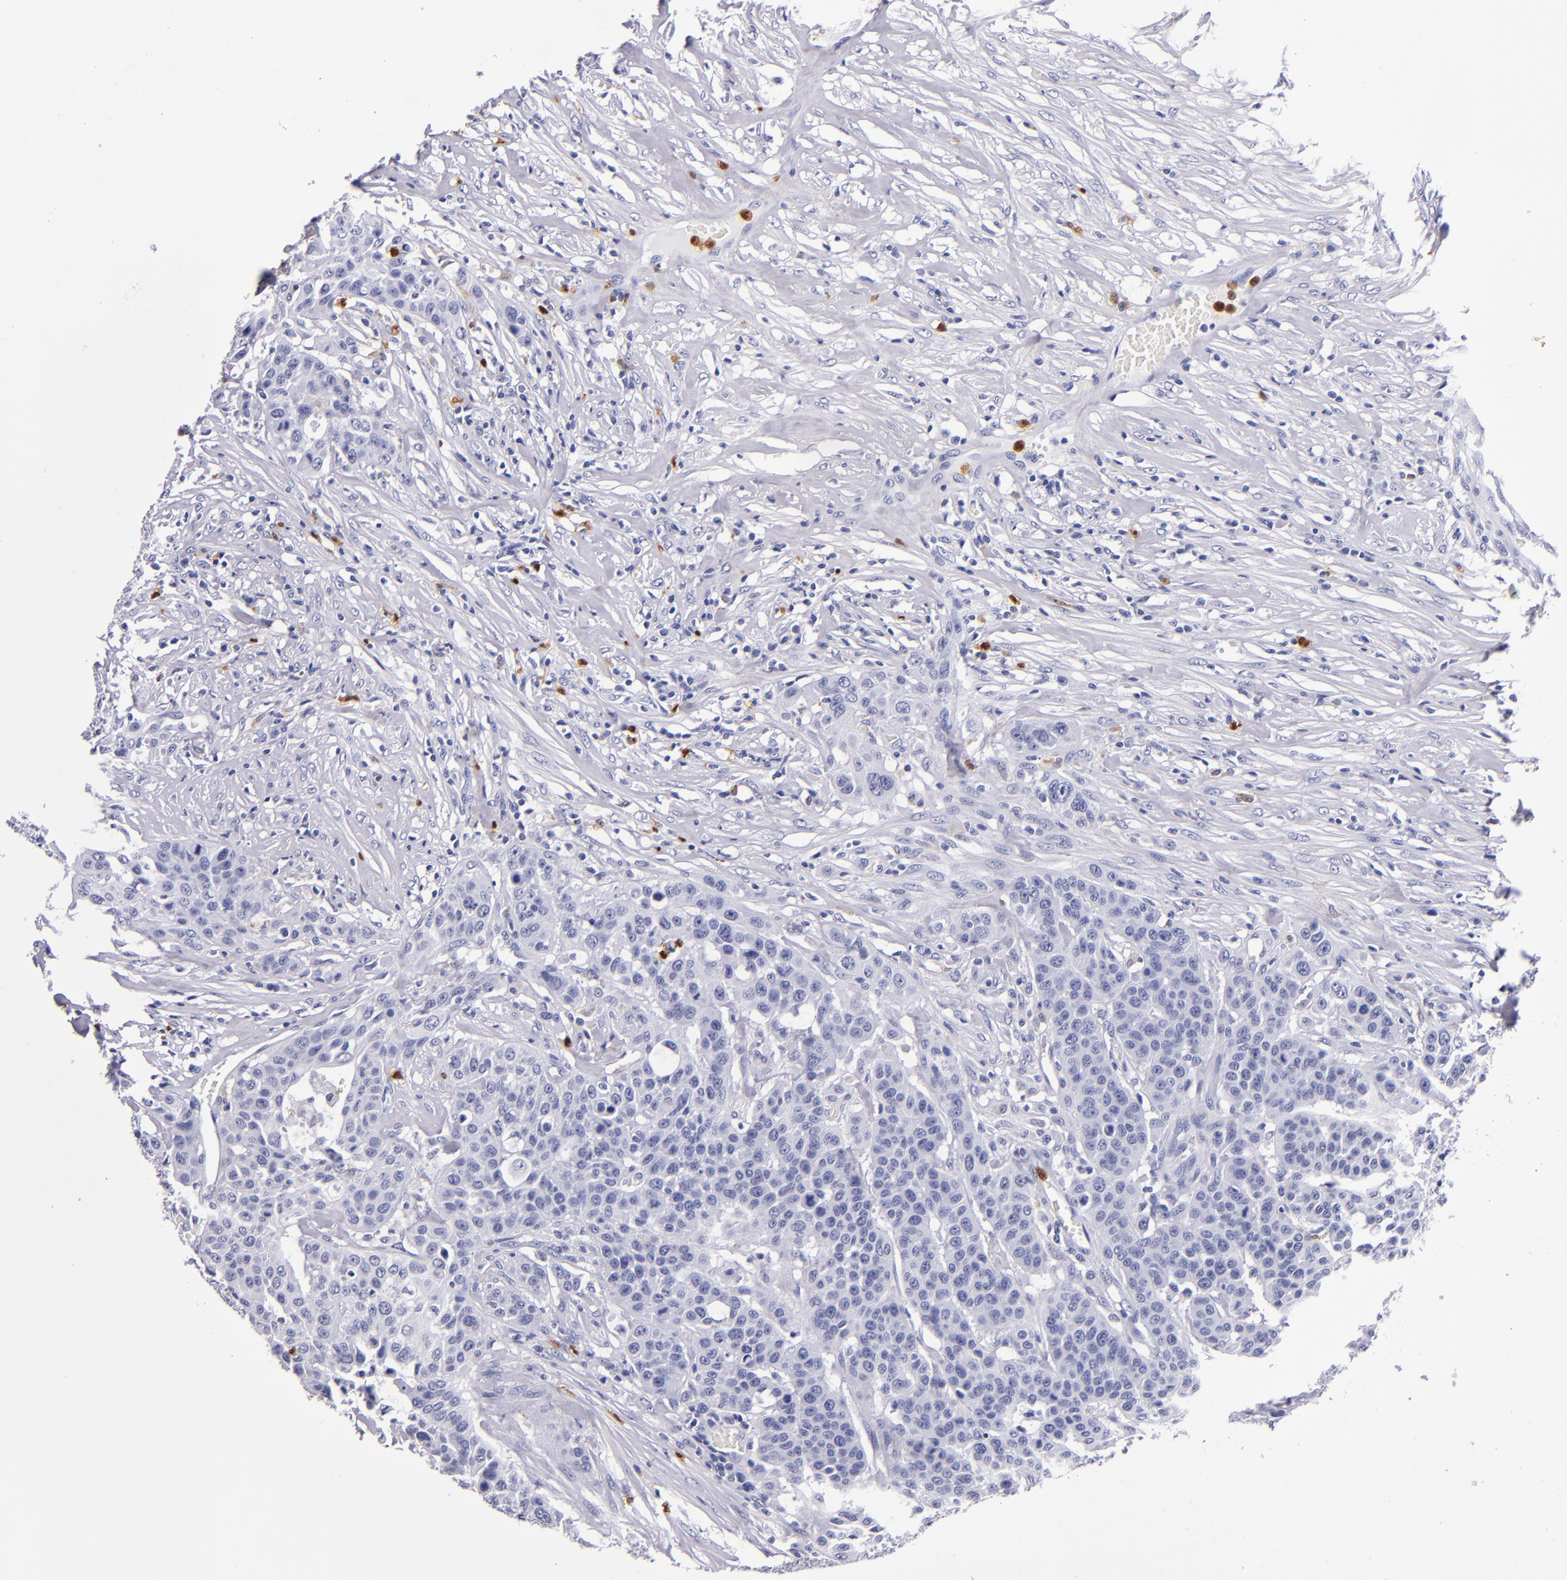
{"staining": {"intensity": "negative", "quantity": "none", "location": "none"}, "tissue": "urothelial cancer", "cell_type": "Tumor cells", "image_type": "cancer", "snomed": [{"axis": "morphology", "description": "Urothelial carcinoma, High grade"}, {"axis": "topography", "description": "Urinary bladder"}], "caption": "Immunohistochemistry photomicrograph of neoplastic tissue: urothelial carcinoma (high-grade) stained with DAB (3,3'-diaminobenzidine) displays no significant protein staining in tumor cells.", "gene": "S100A8", "patient": {"sex": "male", "age": 74}}